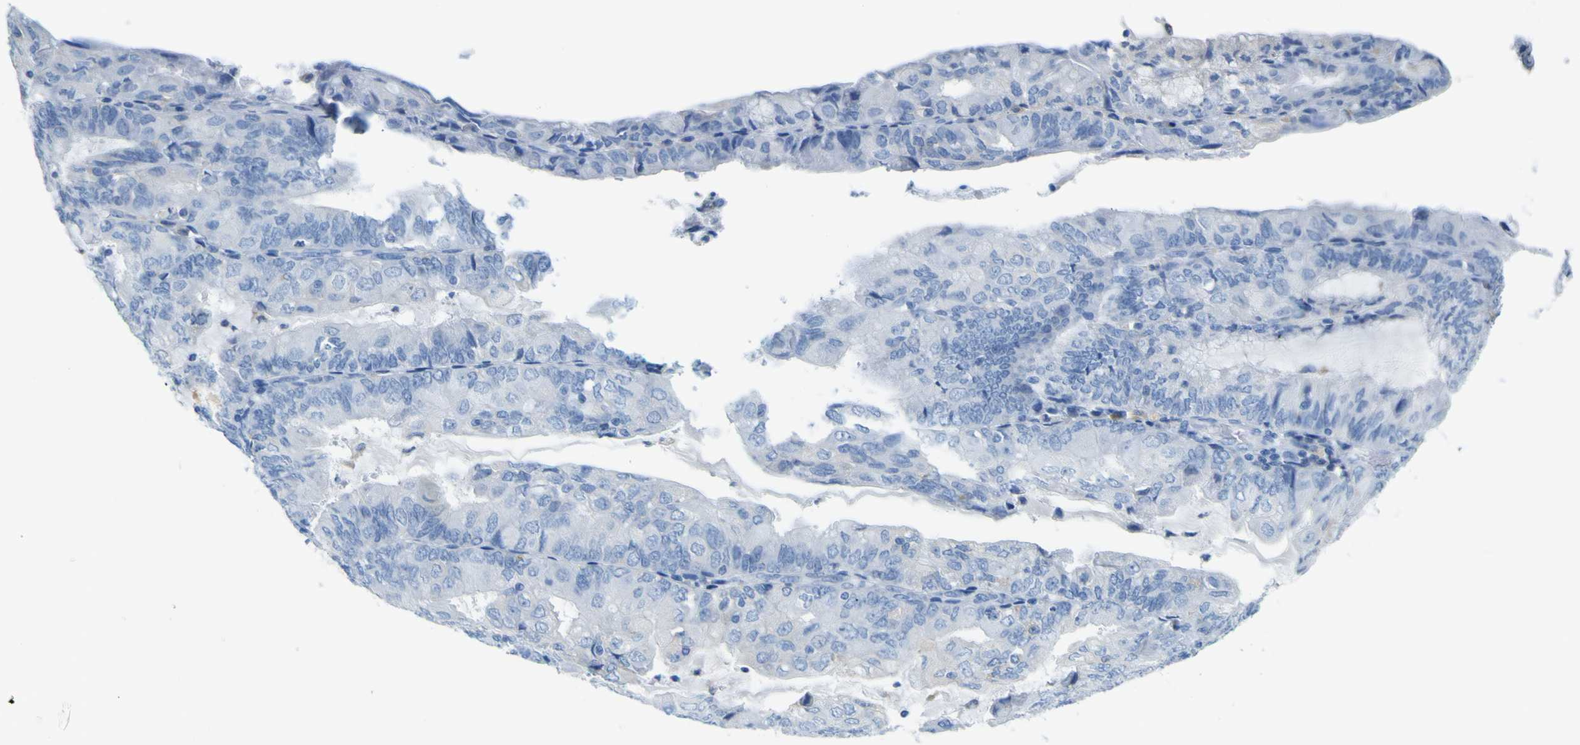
{"staining": {"intensity": "negative", "quantity": "none", "location": "none"}, "tissue": "endometrial cancer", "cell_type": "Tumor cells", "image_type": "cancer", "snomed": [{"axis": "morphology", "description": "Adenocarcinoma, NOS"}, {"axis": "topography", "description": "Endometrium"}], "caption": "IHC image of endometrial cancer (adenocarcinoma) stained for a protein (brown), which reveals no expression in tumor cells. (Brightfield microscopy of DAB immunohistochemistry (IHC) at high magnification).", "gene": "ACSL1", "patient": {"sex": "female", "age": 81}}